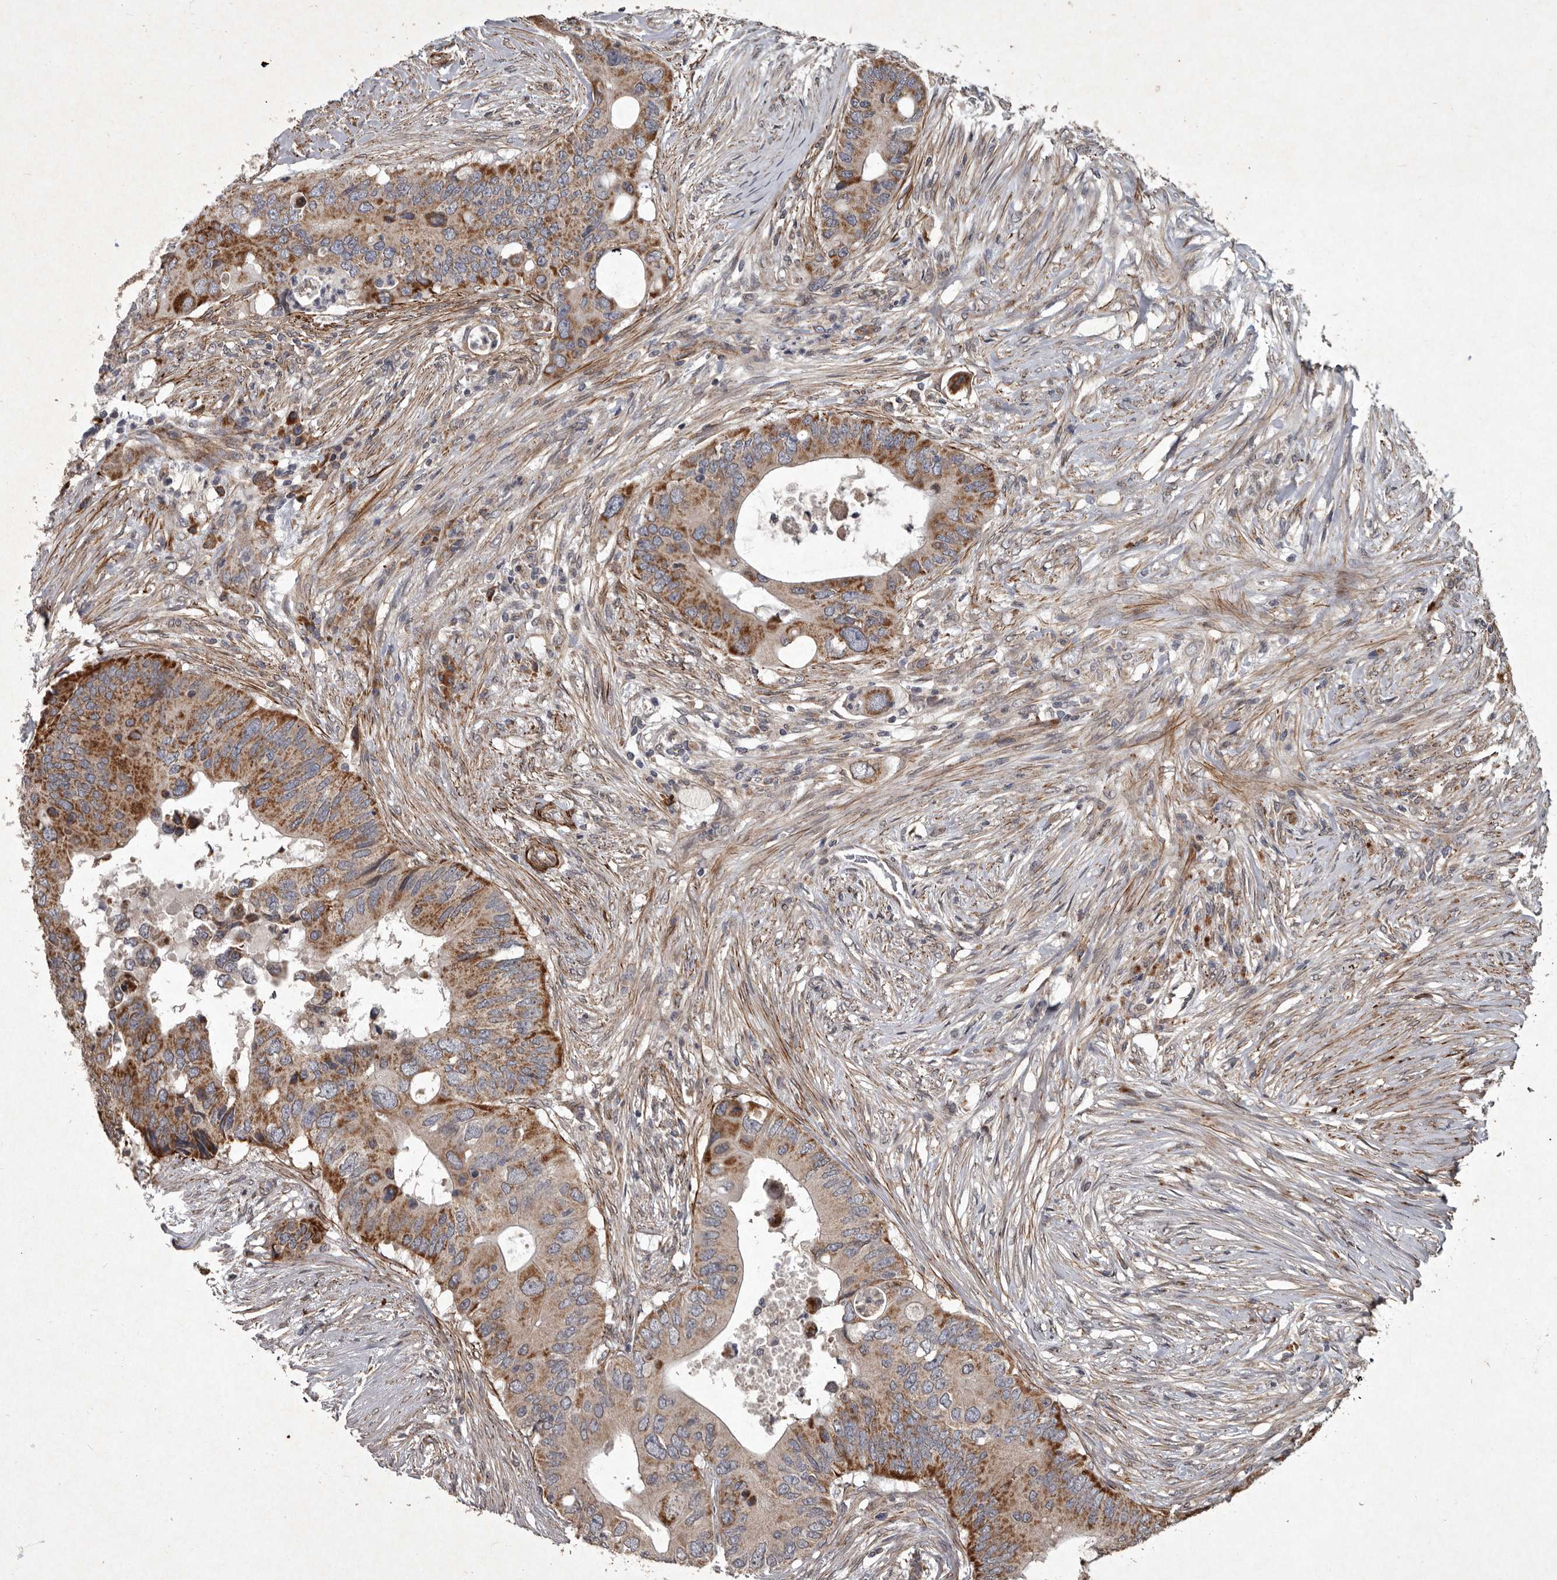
{"staining": {"intensity": "moderate", "quantity": ">75%", "location": "cytoplasmic/membranous"}, "tissue": "colorectal cancer", "cell_type": "Tumor cells", "image_type": "cancer", "snomed": [{"axis": "morphology", "description": "Adenocarcinoma, NOS"}, {"axis": "topography", "description": "Colon"}], "caption": "Immunohistochemical staining of colorectal cancer (adenocarcinoma) demonstrates medium levels of moderate cytoplasmic/membranous protein positivity in approximately >75% of tumor cells.", "gene": "MRPS15", "patient": {"sex": "male", "age": 71}}